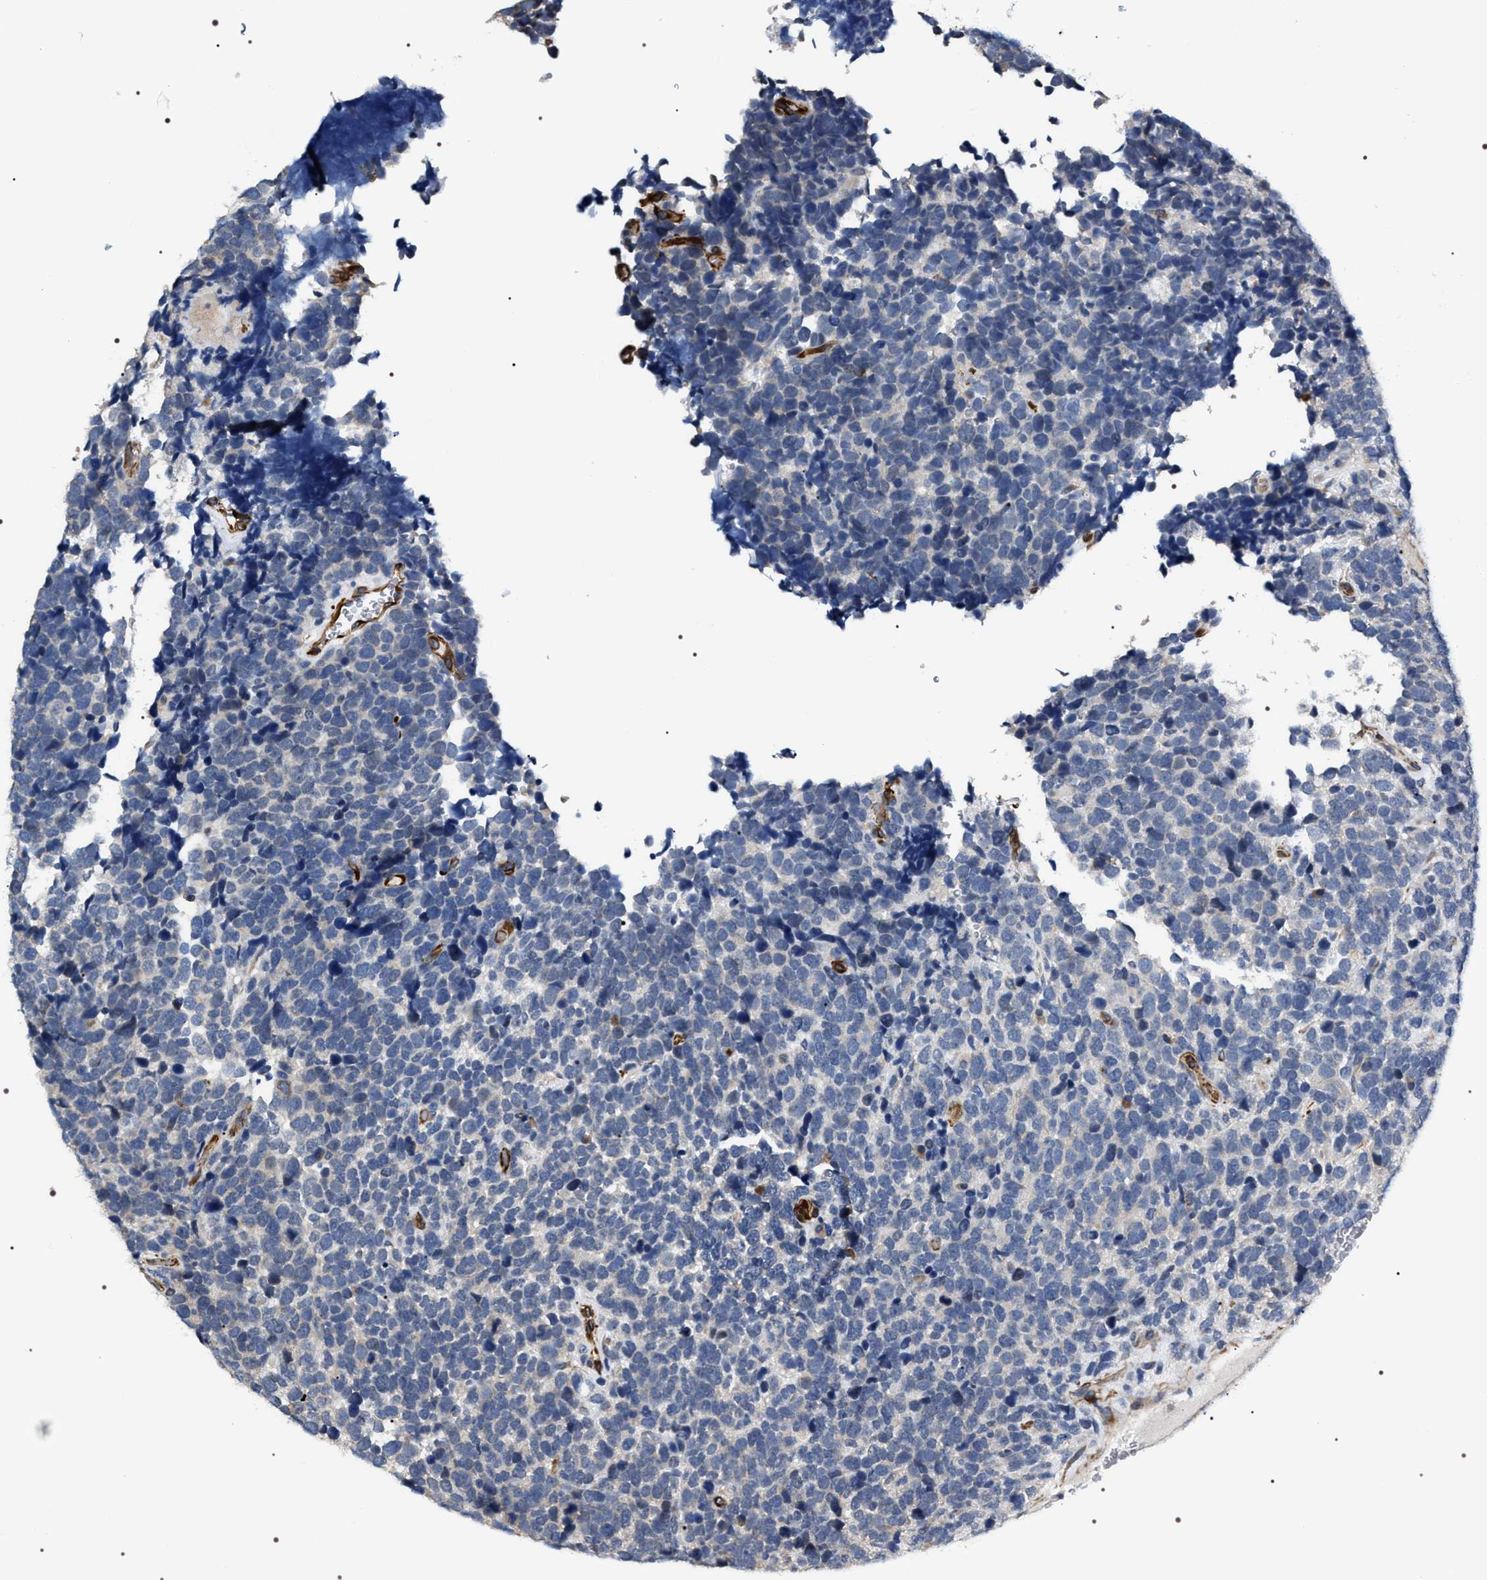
{"staining": {"intensity": "negative", "quantity": "none", "location": "none"}, "tissue": "urothelial cancer", "cell_type": "Tumor cells", "image_type": "cancer", "snomed": [{"axis": "morphology", "description": "Urothelial carcinoma, High grade"}, {"axis": "topography", "description": "Urinary bladder"}], "caption": "Immunohistochemistry photomicrograph of neoplastic tissue: urothelial cancer stained with DAB reveals no significant protein expression in tumor cells.", "gene": "PKD1L1", "patient": {"sex": "female", "age": 82}}